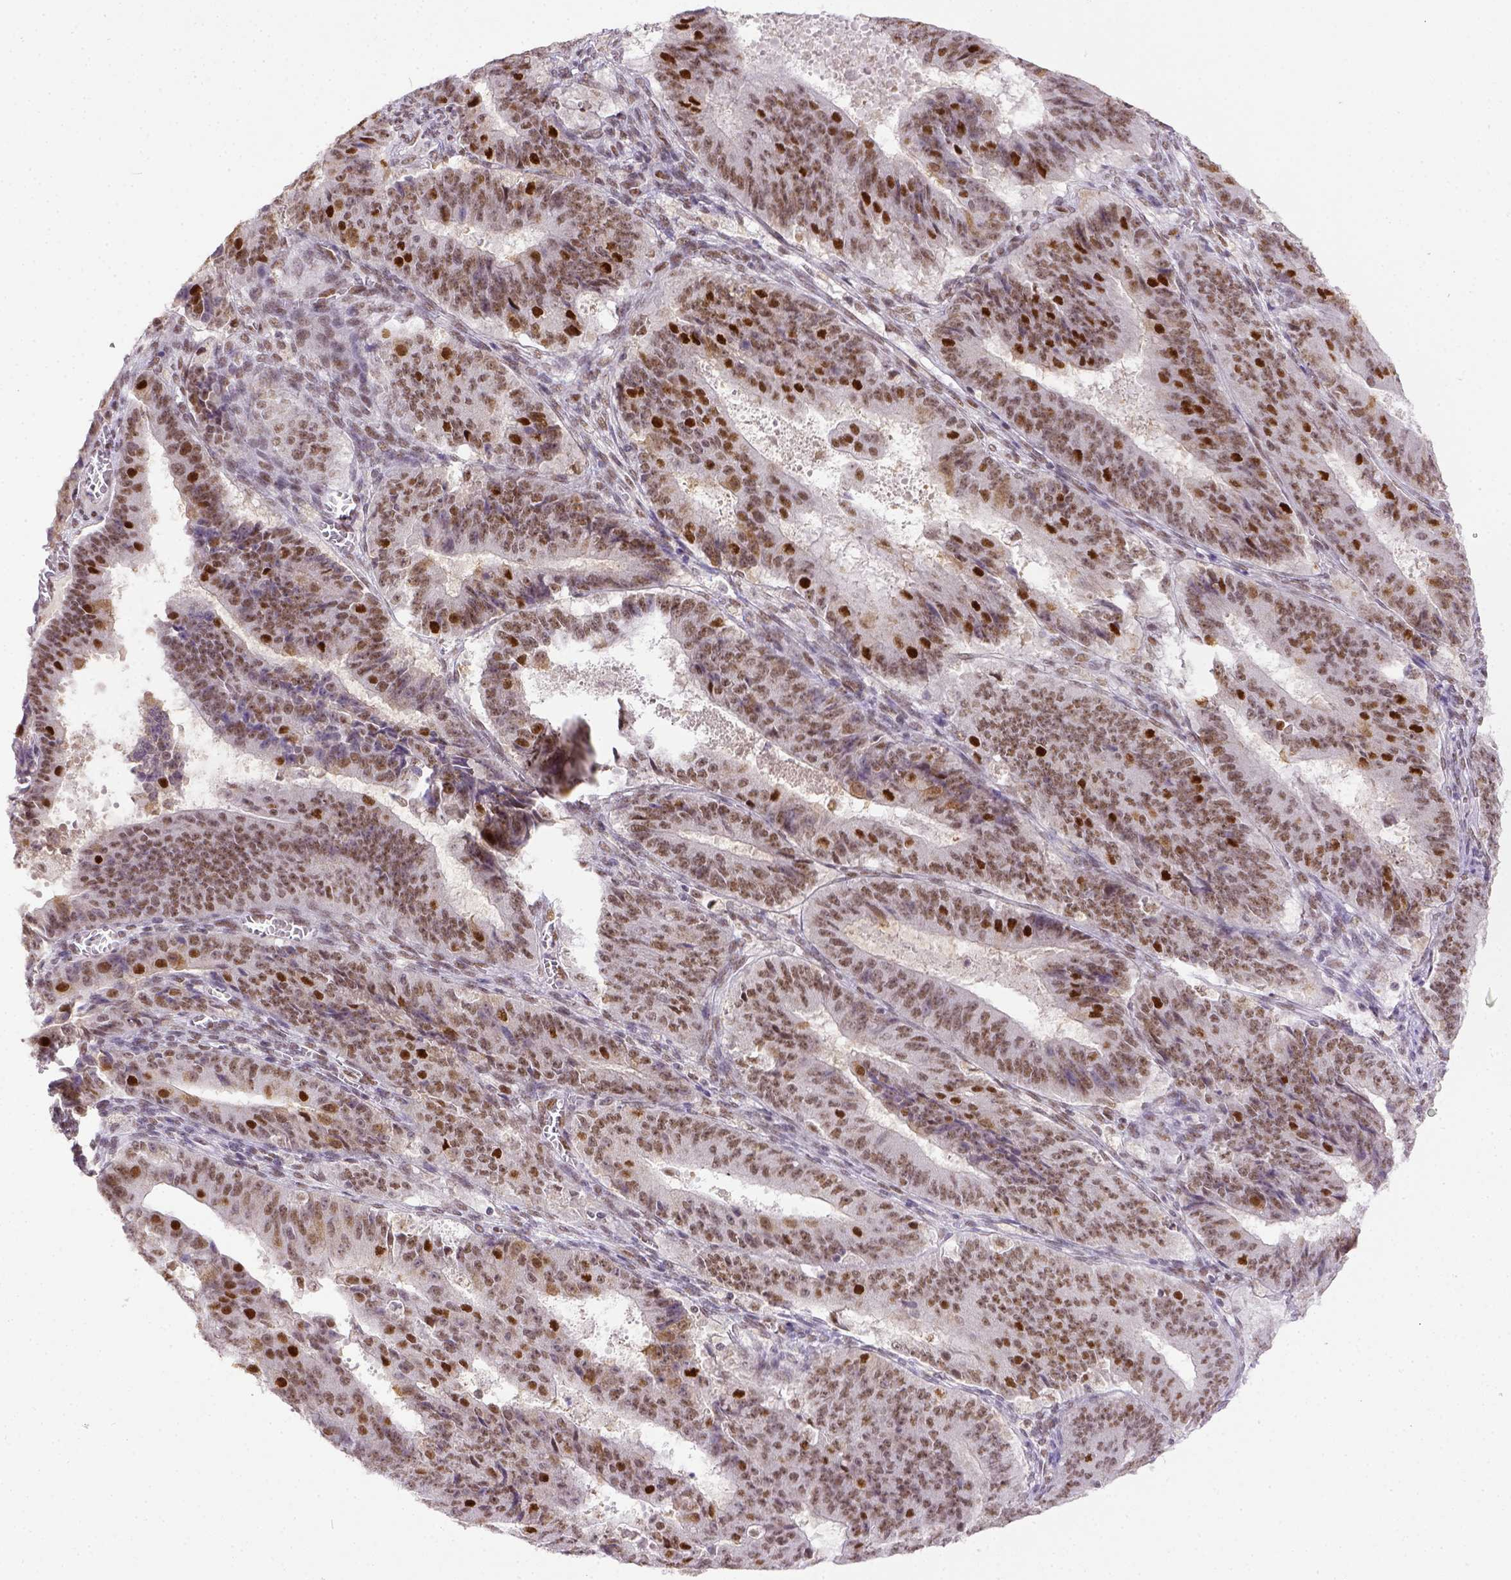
{"staining": {"intensity": "moderate", "quantity": ">75%", "location": "nuclear"}, "tissue": "ovarian cancer", "cell_type": "Tumor cells", "image_type": "cancer", "snomed": [{"axis": "morphology", "description": "Carcinoma, endometroid"}, {"axis": "topography", "description": "Ovary"}], "caption": "Moderate nuclear expression is identified in about >75% of tumor cells in ovarian cancer.", "gene": "ERCC1", "patient": {"sex": "female", "age": 42}}